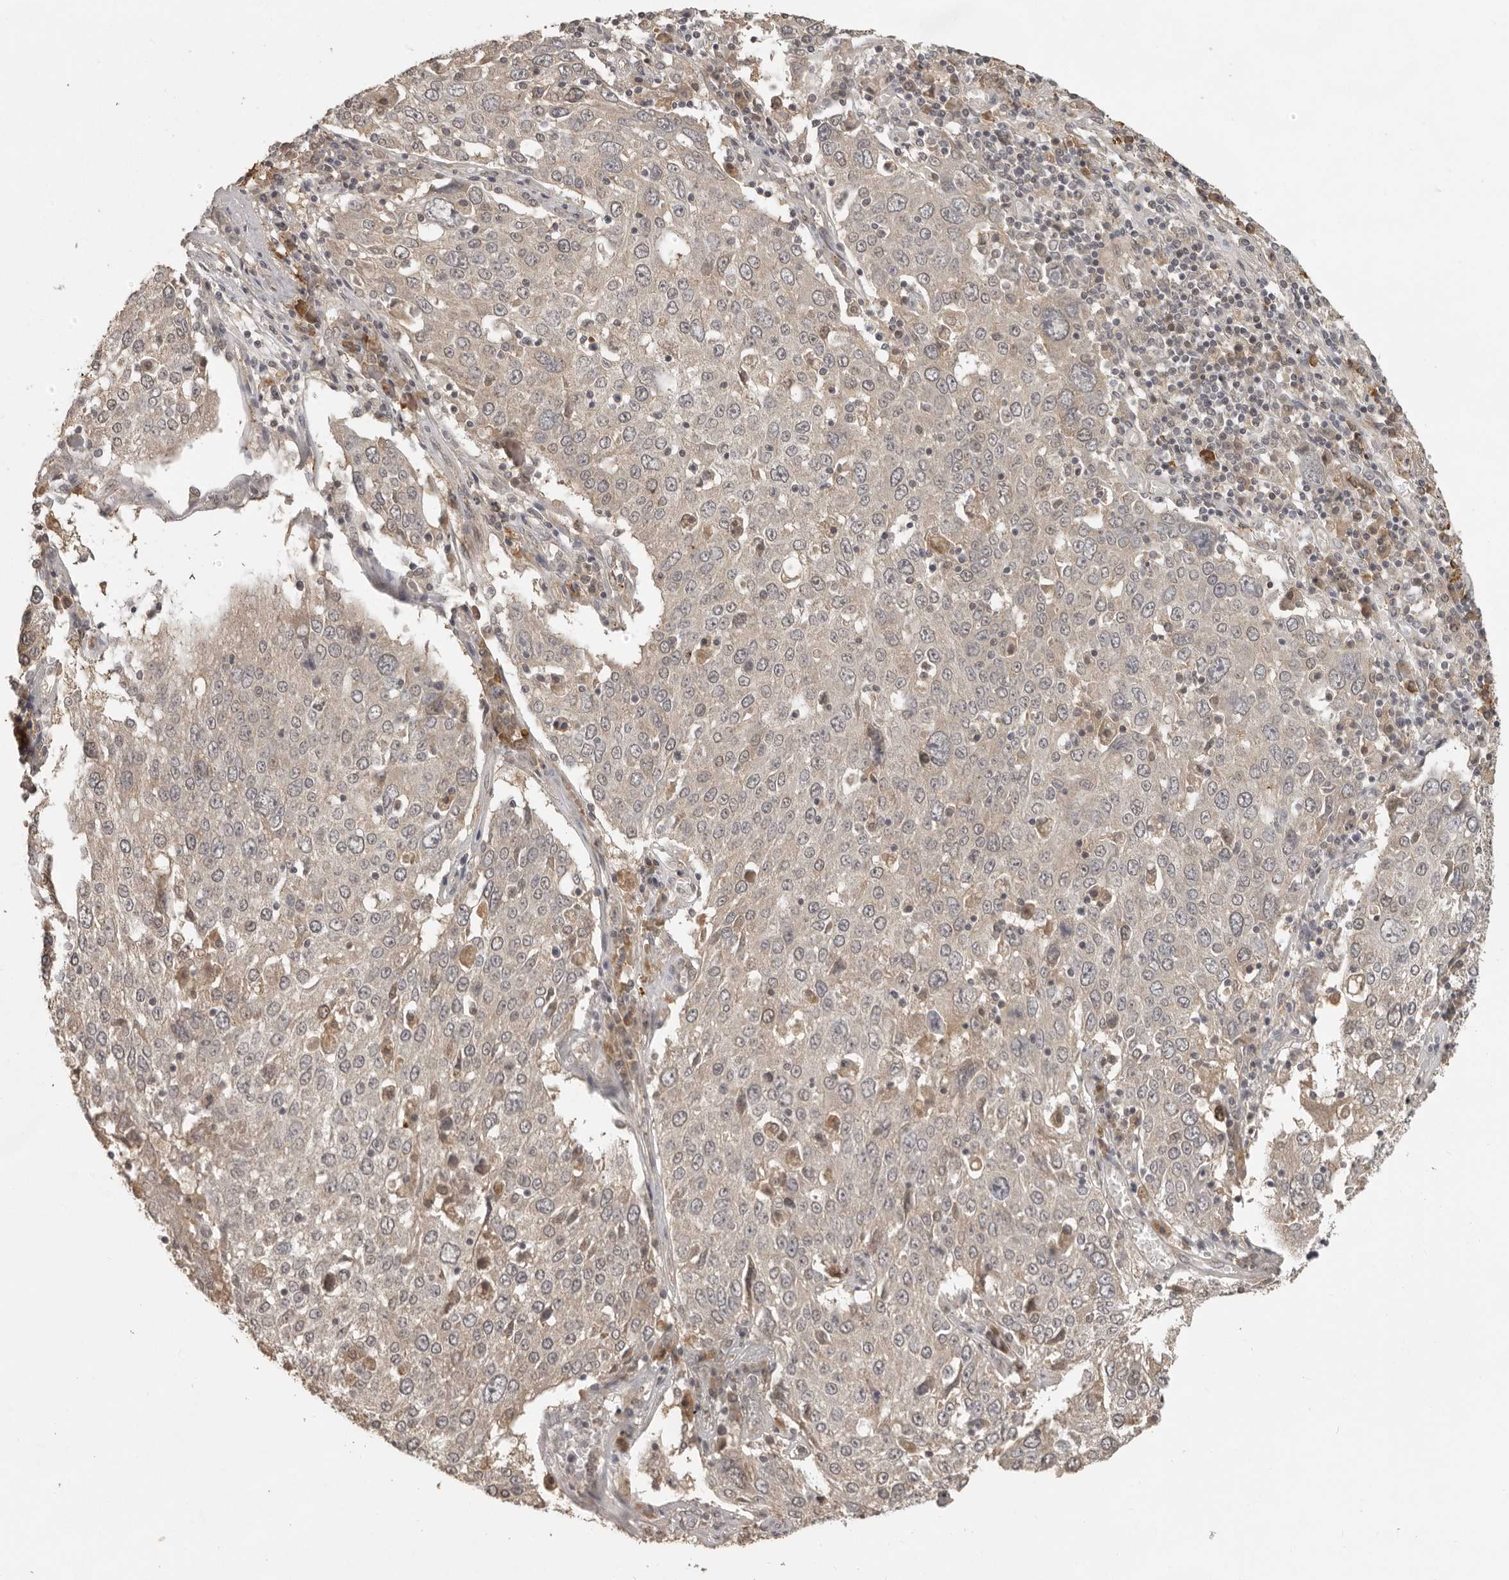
{"staining": {"intensity": "negative", "quantity": "none", "location": "none"}, "tissue": "lung cancer", "cell_type": "Tumor cells", "image_type": "cancer", "snomed": [{"axis": "morphology", "description": "Squamous cell carcinoma, NOS"}, {"axis": "topography", "description": "Lung"}], "caption": "There is no significant positivity in tumor cells of lung cancer.", "gene": "CTF1", "patient": {"sex": "male", "age": 65}}